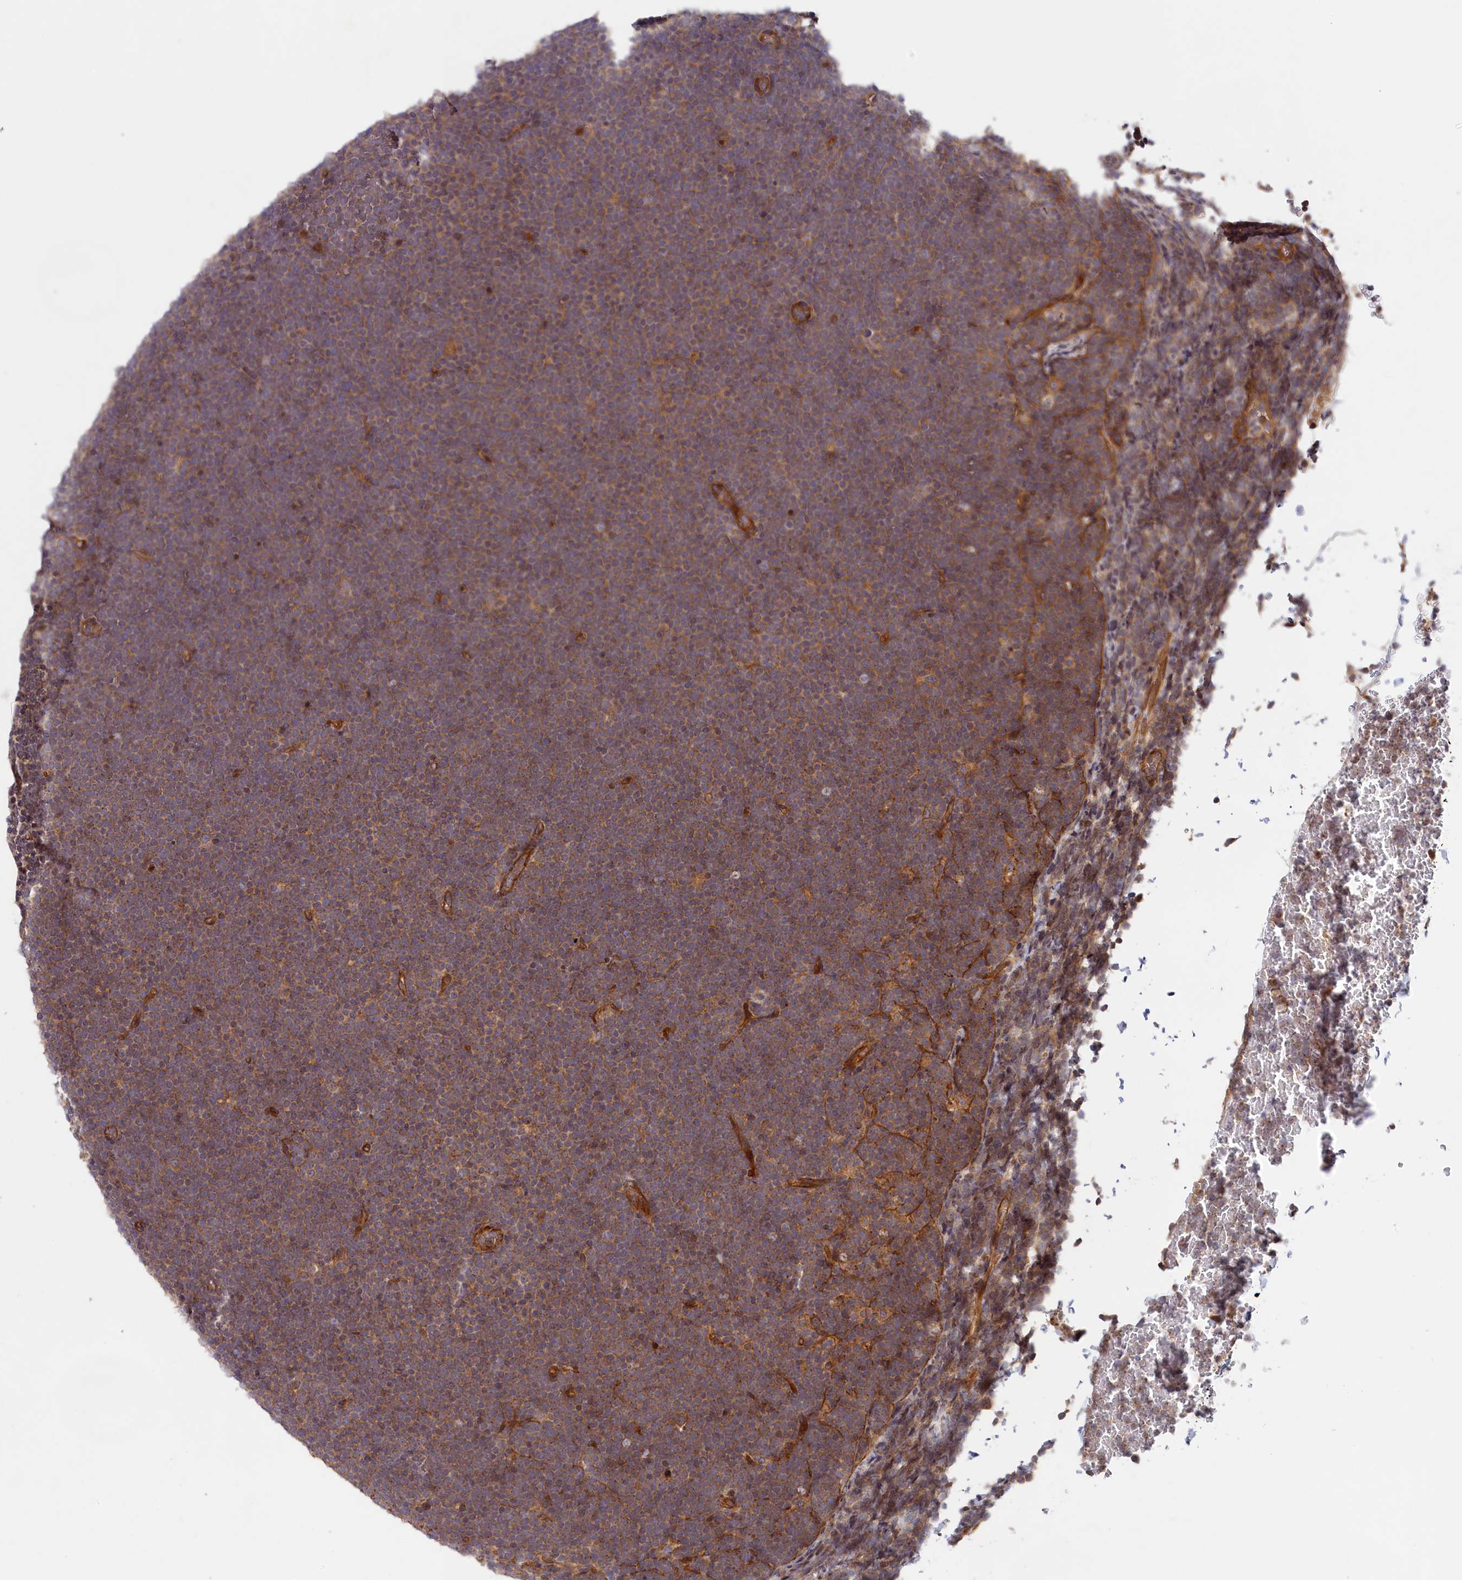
{"staining": {"intensity": "weak", "quantity": ">75%", "location": "cytoplasmic/membranous"}, "tissue": "lymphoma", "cell_type": "Tumor cells", "image_type": "cancer", "snomed": [{"axis": "morphology", "description": "Malignant lymphoma, non-Hodgkin's type, High grade"}, {"axis": "topography", "description": "Lymph node"}], "caption": "Protein staining of lymphoma tissue shows weak cytoplasmic/membranous staining in approximately >75% of tumor cells. The staining was performed using DAB (3,3'-diaminobenzidine) to visualize the protein expression in brown, while the nuclei were stained in blue with hematoxylin (Magnification: 20x).", "gene": "CEP44", "patient": {"sex": "male", "age": 13}}